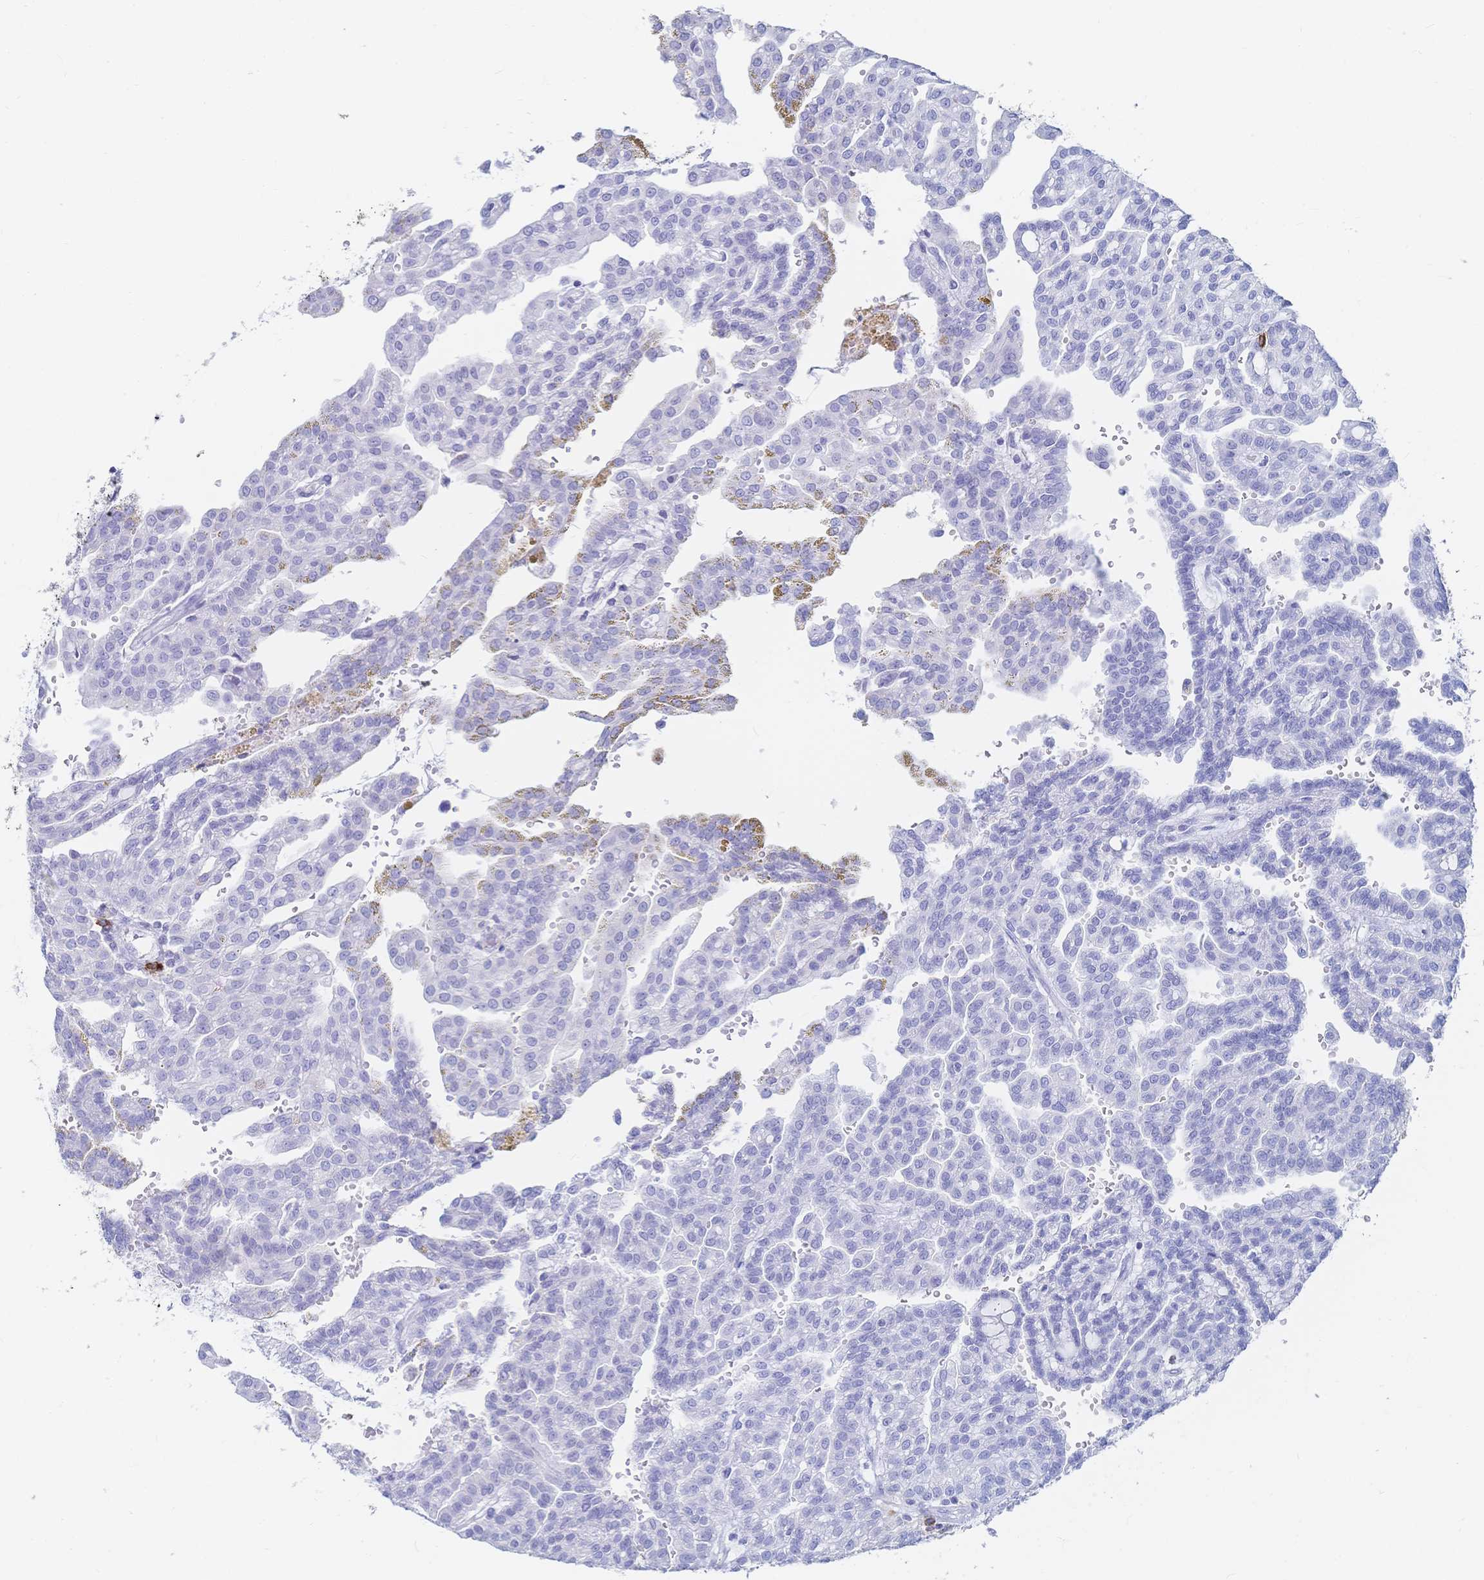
{"staining": {"intensity": "negative", "quantity": "none", "location": "none"}, "tissue": "renal cancer", "cell_type": "Tumor cells", "image_type": "cancer", "snomed": [{"axis": "morphology", "description": "Adenocarcinoma, NOS"}, {"axis": "topography", "description": "Kidney"}], "caption": "DAB (3,3'-diaminobenzidine) immunohistochemical staining of adenocarcinoma (renal) reveals no significant positivity in tumor cells.", "gene": "IL2RB", "patient": {"sex": "male", "age": 63}}